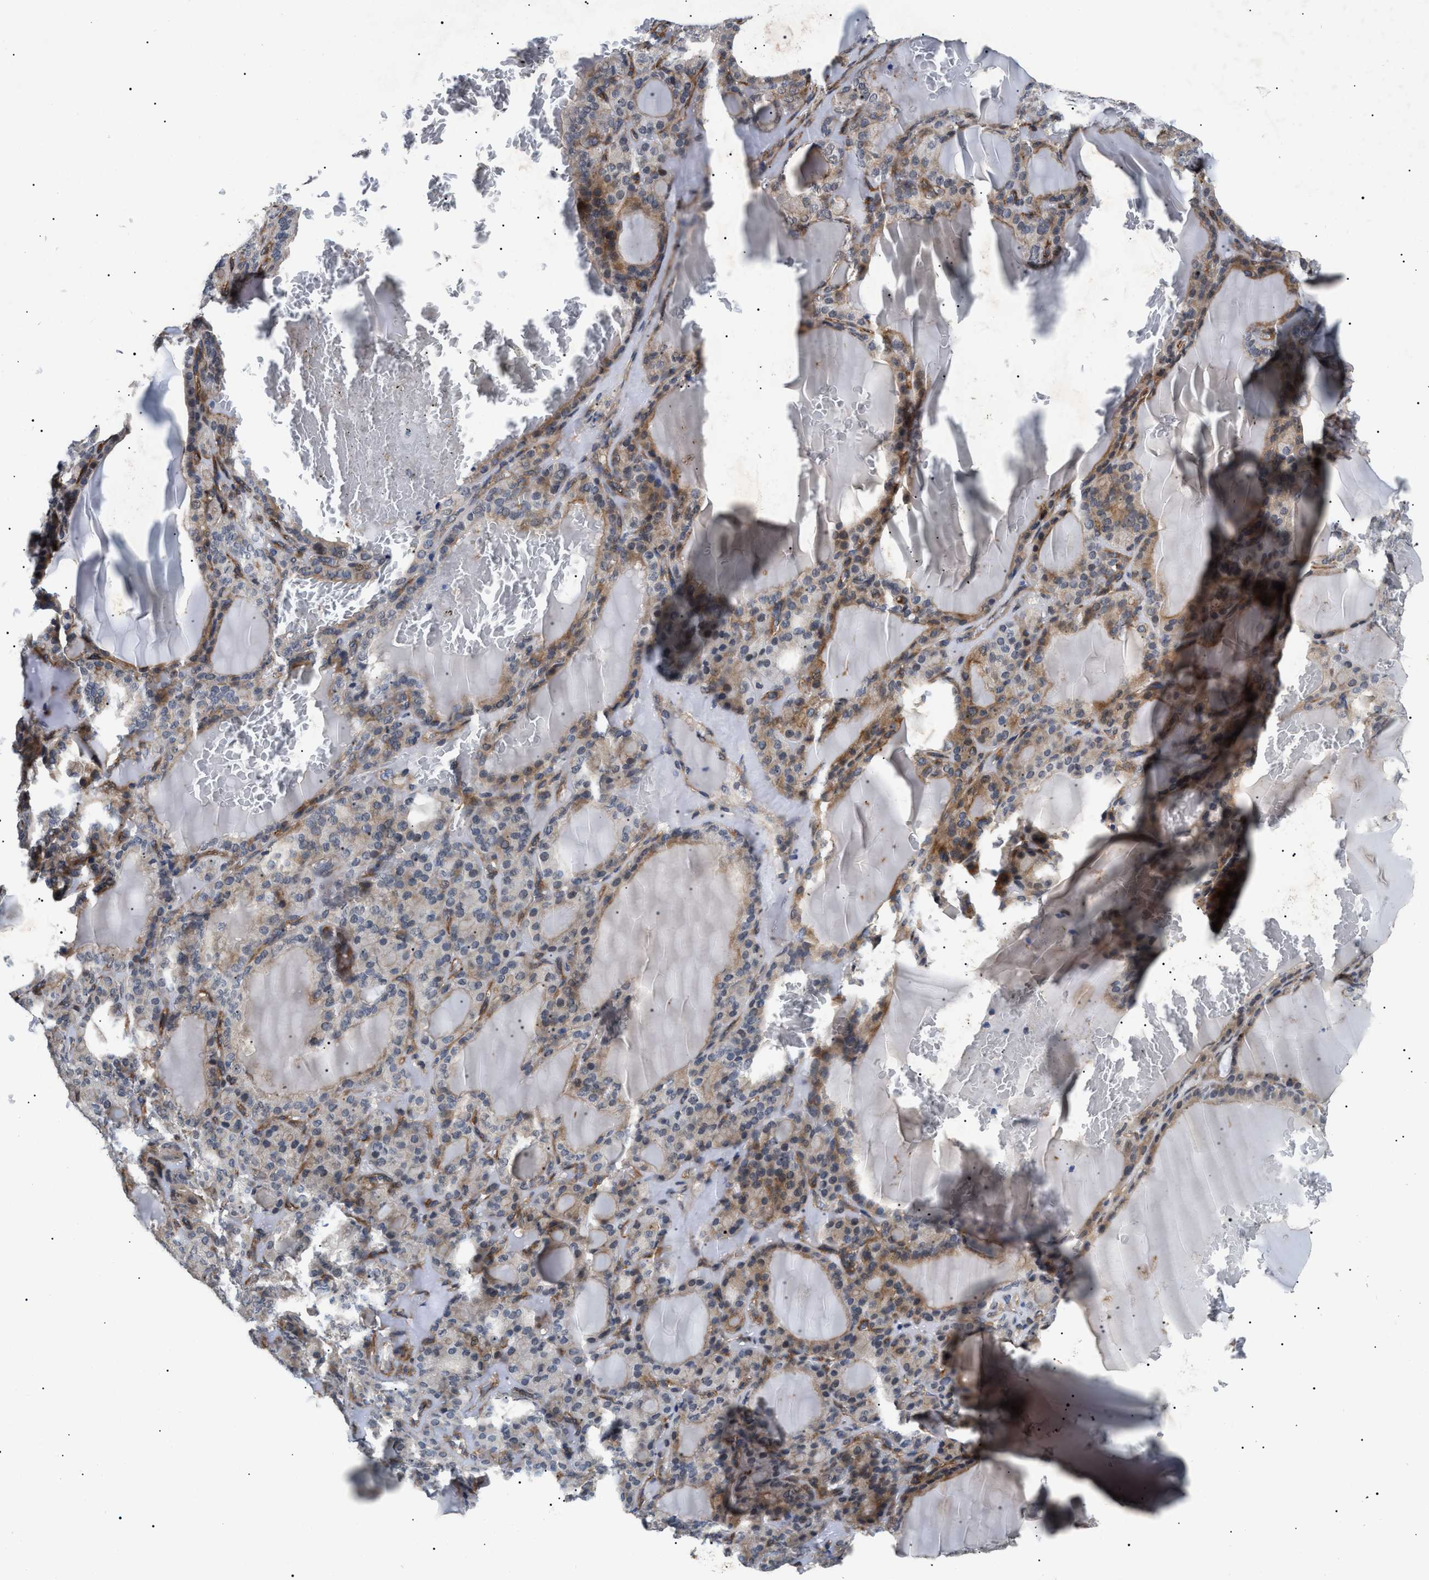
{"staining": {"intensity": "weak", "quantity": ">75%", "location": "cytoplasmic/membranous"}, "tissue": "thyroid gland", "cell_type": "Glandular cells", "image_type": "normal", "snomed": [{"axis": "morphology", "description": "Normal tissue, NOS"}, {"axis": "topography", "description": "Thyroid gland"}], "caption": "Protein expression analysis of normal thyroid gland shows weak cytoplasmic/membranous staining in approximately >75% of glandular cells.", "gene": "CRCP", "patient": {"sex": "female", "age": 28}}